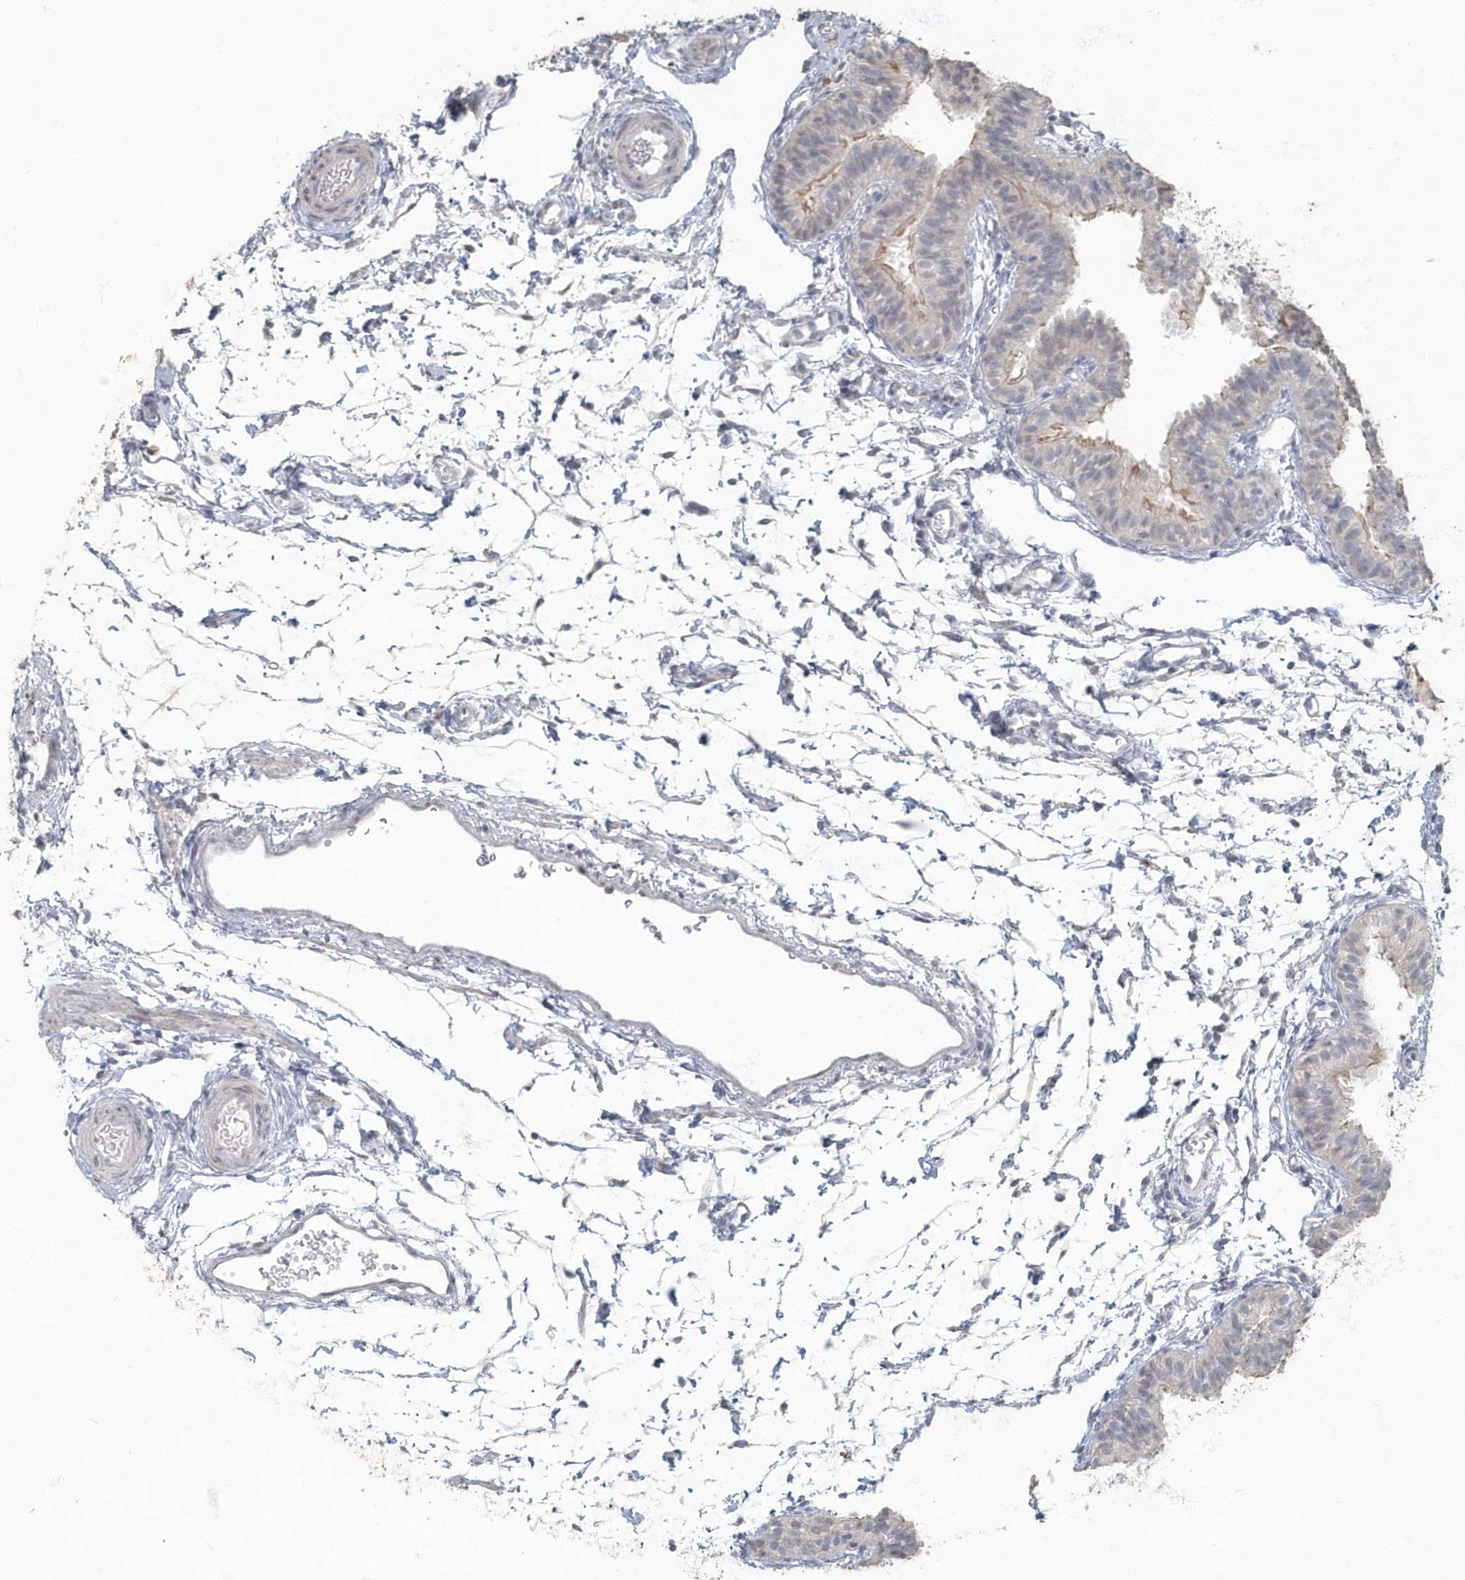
{"staining": {"intensity": "weak", "quantity": "<25%", "location": "cytoplasmic/membranous"}, "tissue": "fallopian tube", "cell_type": "Glandular cells", "image_type": "normal", "snomed": [{"axis": "morphology", "description": "Normal tissue, NOS"}, {"axis": "topography", "description": "Fallopian tube"}], "caption": "Photomicrograph shows no protein staining in glandular cells of normal fallopian tube.", "gene": "MYOT", "patient": {"sex": "female", "age": 35}}